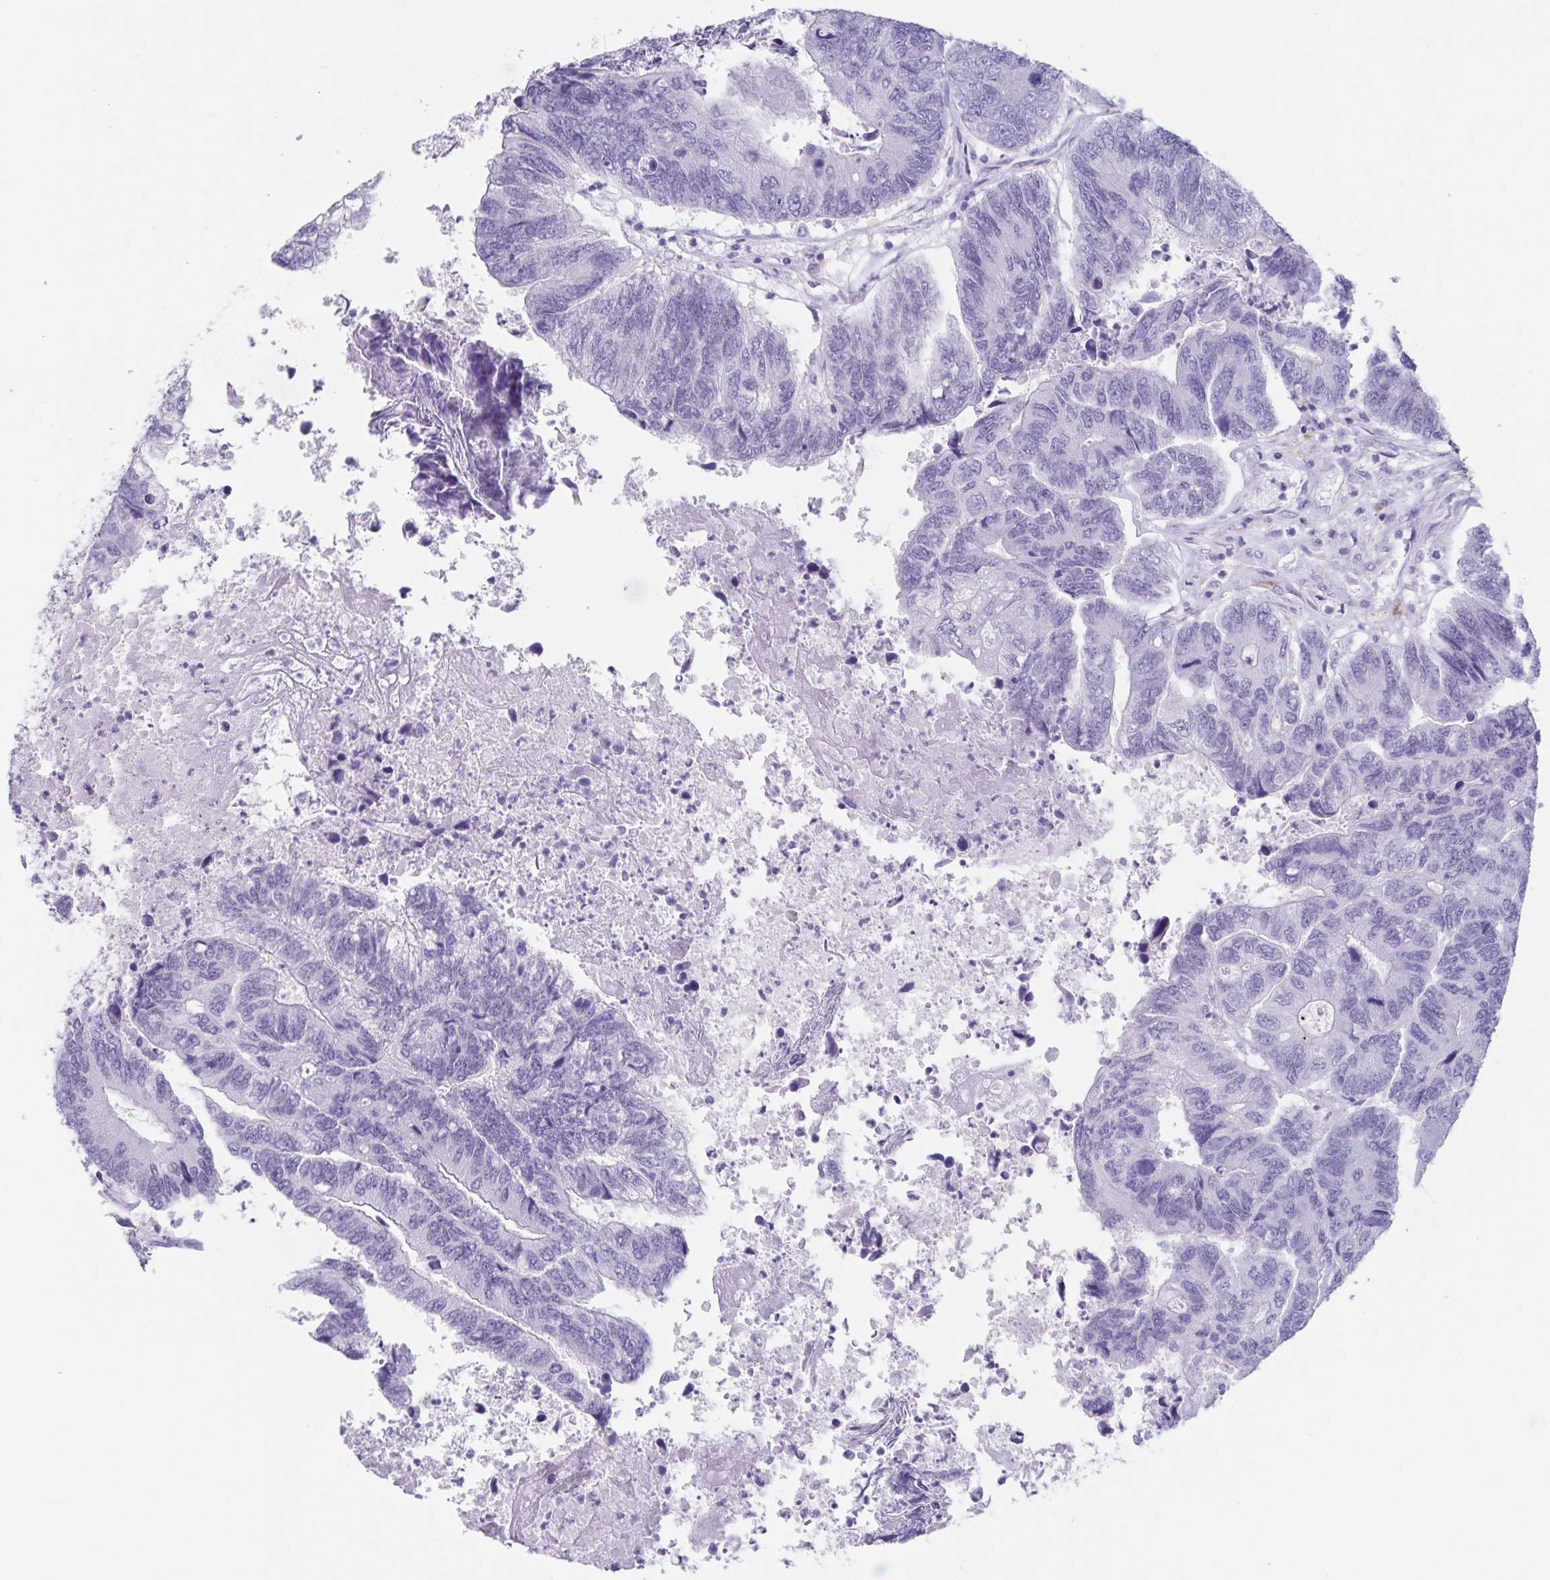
{"staining": {"intensity": "negative", "quantity": "none", "location": "none"}, "tissue": "colorectal cancer", "cell_type": "Tumor cells", "image_type": "cancer", "snomed": [{"axis": "morphology", "description": "Adenocarcinoma, NOS"}, {"axis": "topography", "description": "Colon"}], "caption": "IHC histopathology image of human colorectal adenocarcinoma stained for a protein (brown), which demonstrates no positivity in tumor cells.", "gene": "C11orf42", "patient": {"sex": "female", "age": 67}}